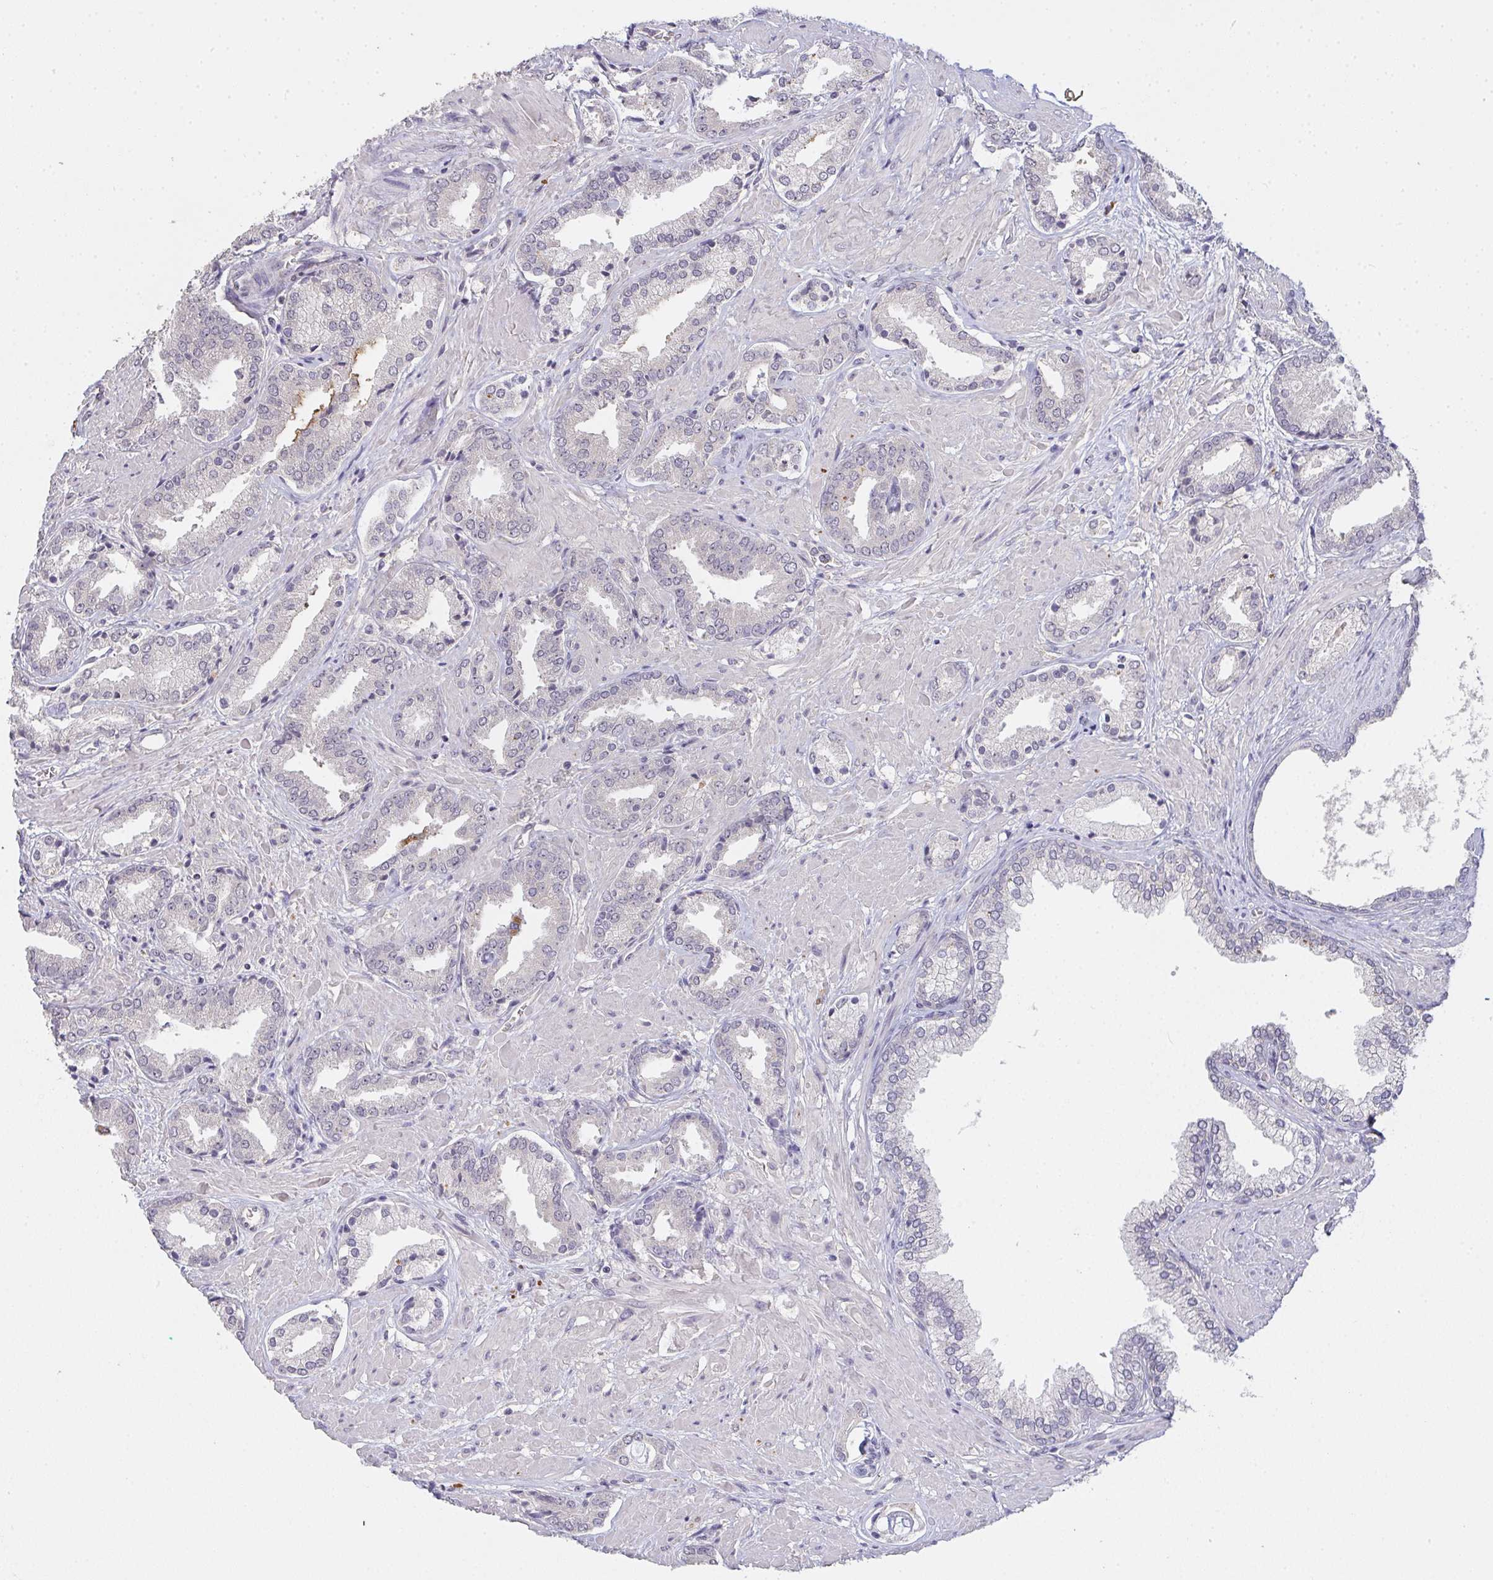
{"staining": {"intensity": "negative", "quantity": "none", "location": "none"}, "tissue": "prostate cancer", "cell_type": "Tumor cells", "image_type": "cancer", "snomed": [{"axis": "morphology", "description": "Adenocarcinoma, High grade"}, {"axis": "topography", "description": "Prostate"}], "caption": "Tumor cells show no significant staining in prostate high-grade adenocarcinoma.", "gene": "TMEM219", "patient": {"sex": "male", "age": 56}}